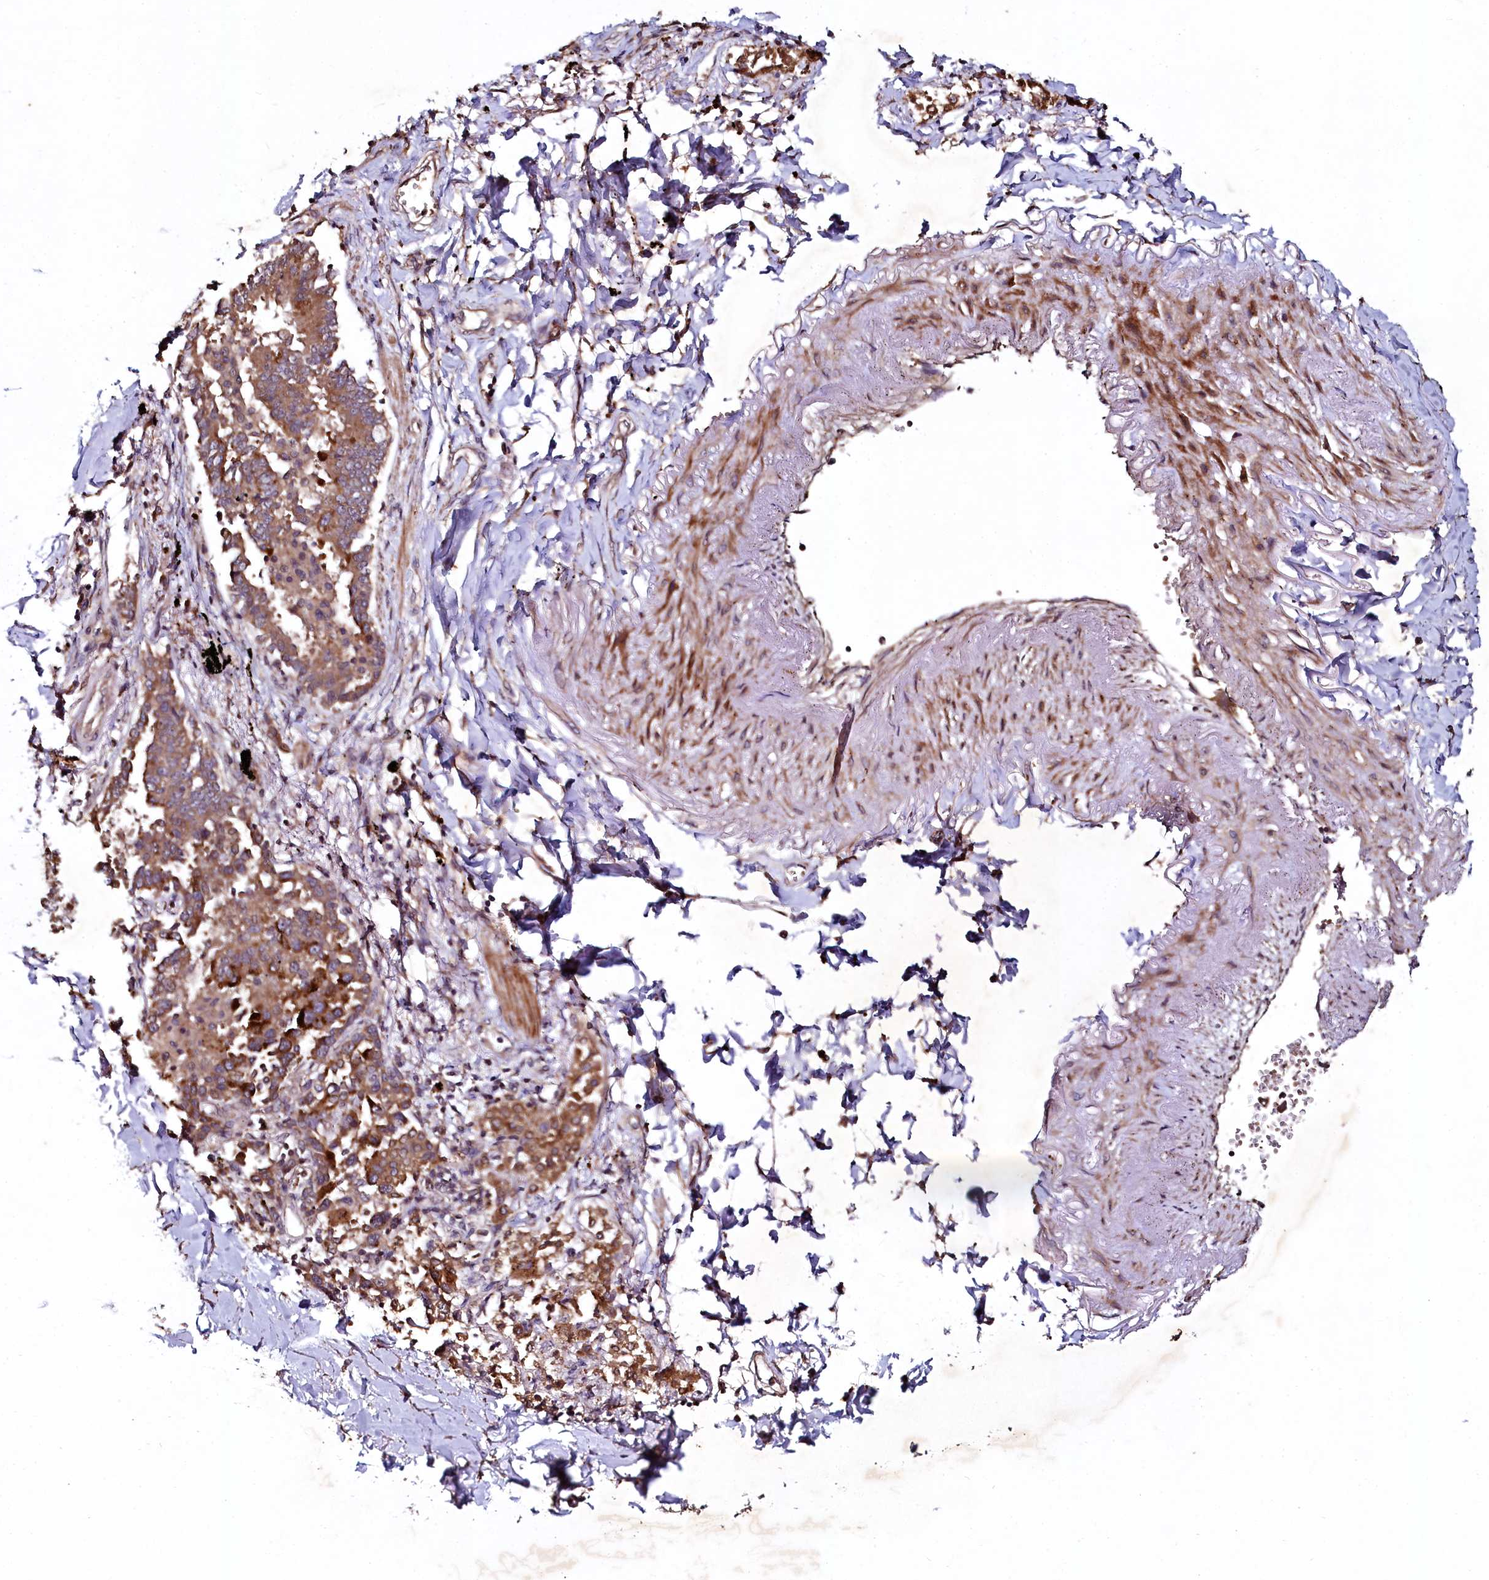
{"staining": {"intensity": "moderate", "quantity": ">75%", "location": "cytoplasmic/membranous"}, "tissue": "lung cancer", "cell_type": "Tumor cells", "image_type": "cancer", "snomed": [{"axis": "morphology", "description": "Adenocarcinoma, NOS"}, {"axis": "topography", "description": "Lung"}], "caption": "Immunohistochemistry (IHC) (DAB (3,3'-diaminobenzidine)) staining of lung cancer demonstrates moderate cytoplasmic/membranous protein staining in about >75% of tumor cells. The staining is performed using DAB brown chromogen to label protein expression. The nuclei are counter-stained blue using hematoxylin.", "gene": "SEC24C", "patient": {"sex": "male", "age": 67}}